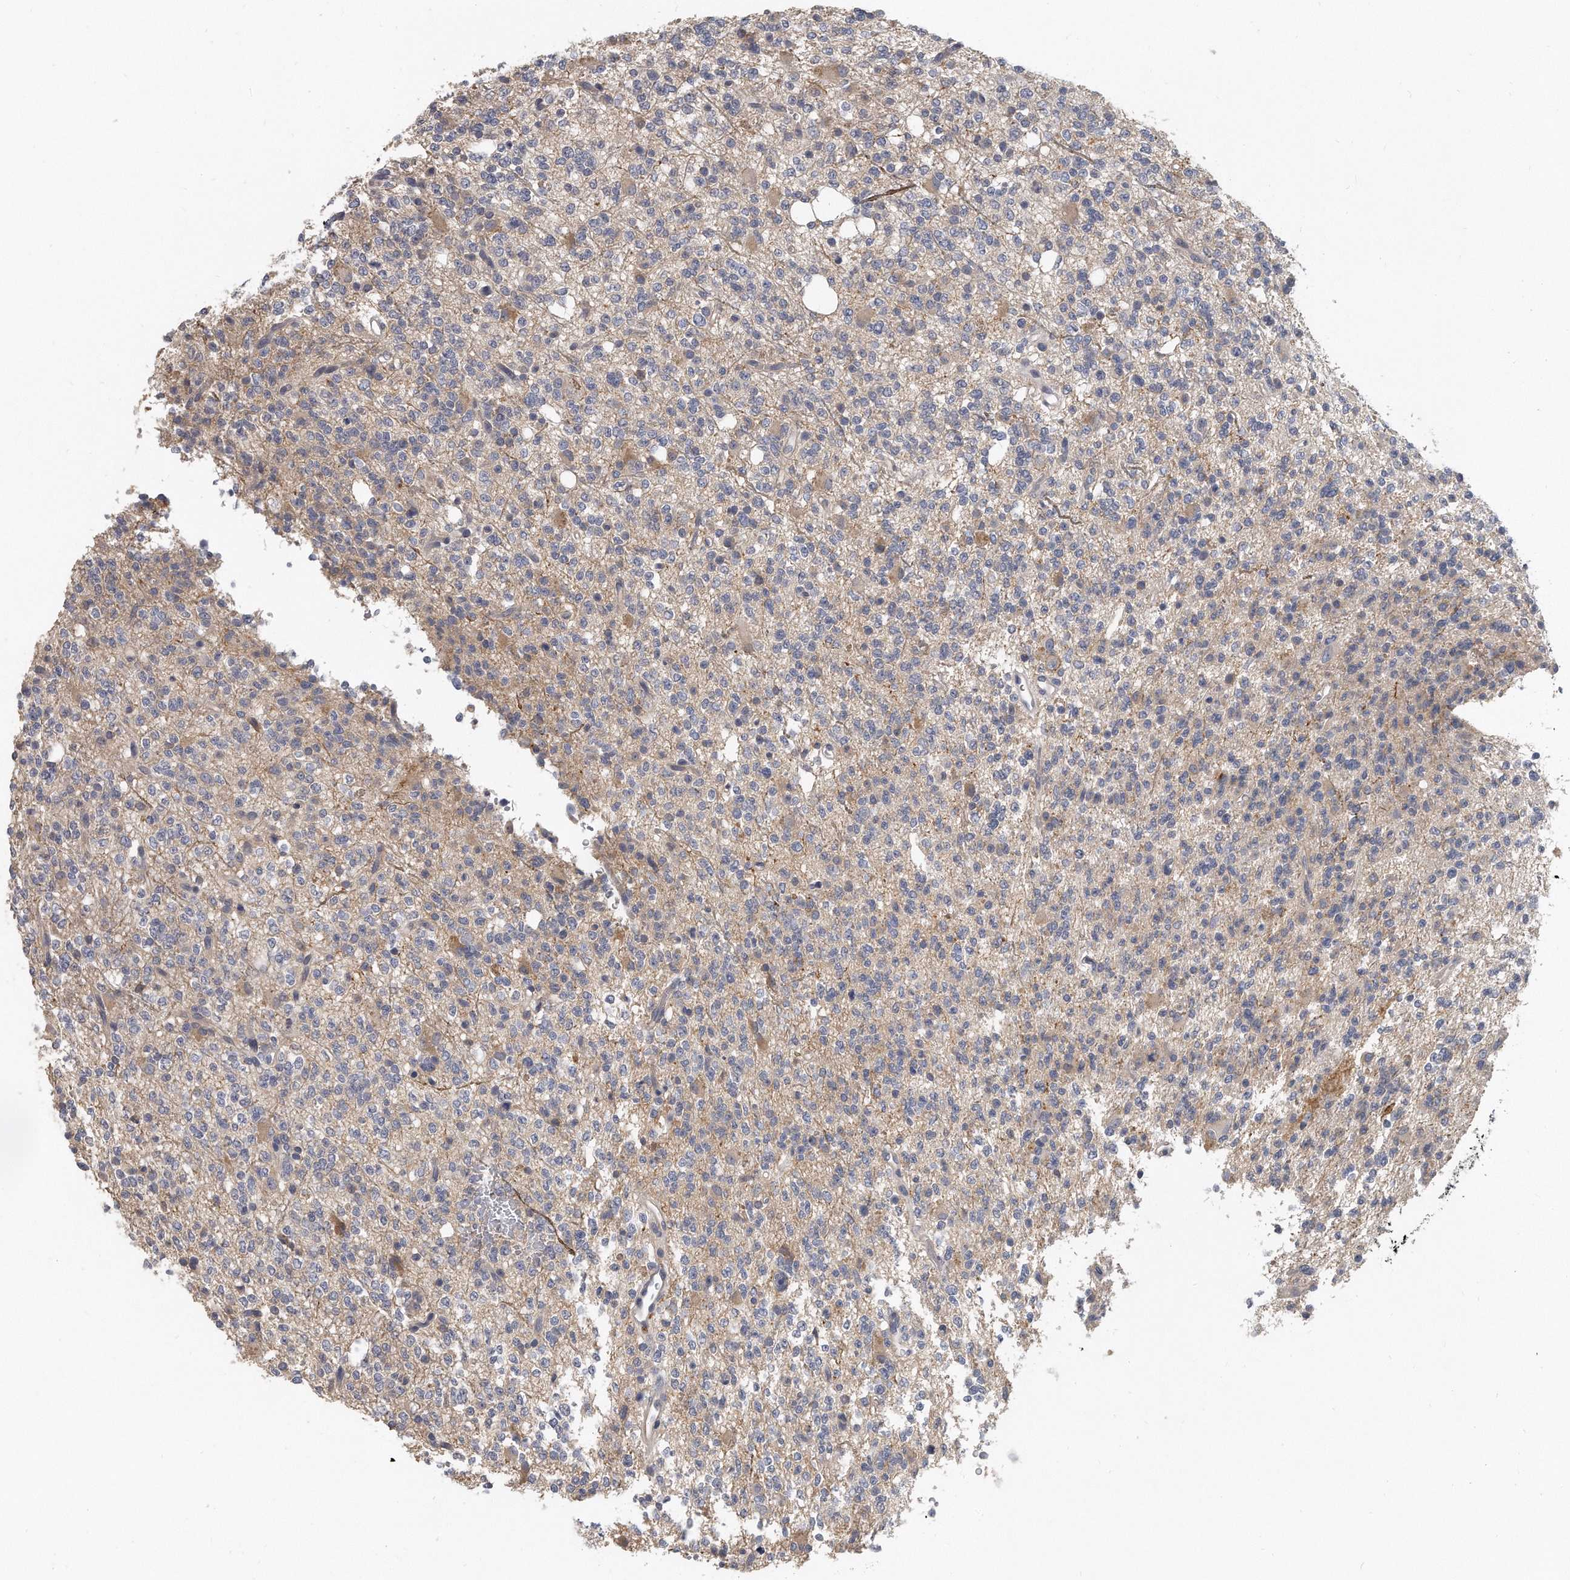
{"staining": {"intensity": "weak", "quantity": "<25%", "location": "cytoplasmic/membranous"}, "tissue": "glioma", "cell_type": "Tumor cells", "image_type": "cancer", "snomed": [{"axis": "morphology", "description": "Glioma, malignant, High grade"}, {"axis": "topography", "description": "Brain"}], "caption": "Histopathology image shows no significant protein staining in tumor cells of glioma.", "gene": "KLHL7", "patient": {"sex": "female", "age": 62}}